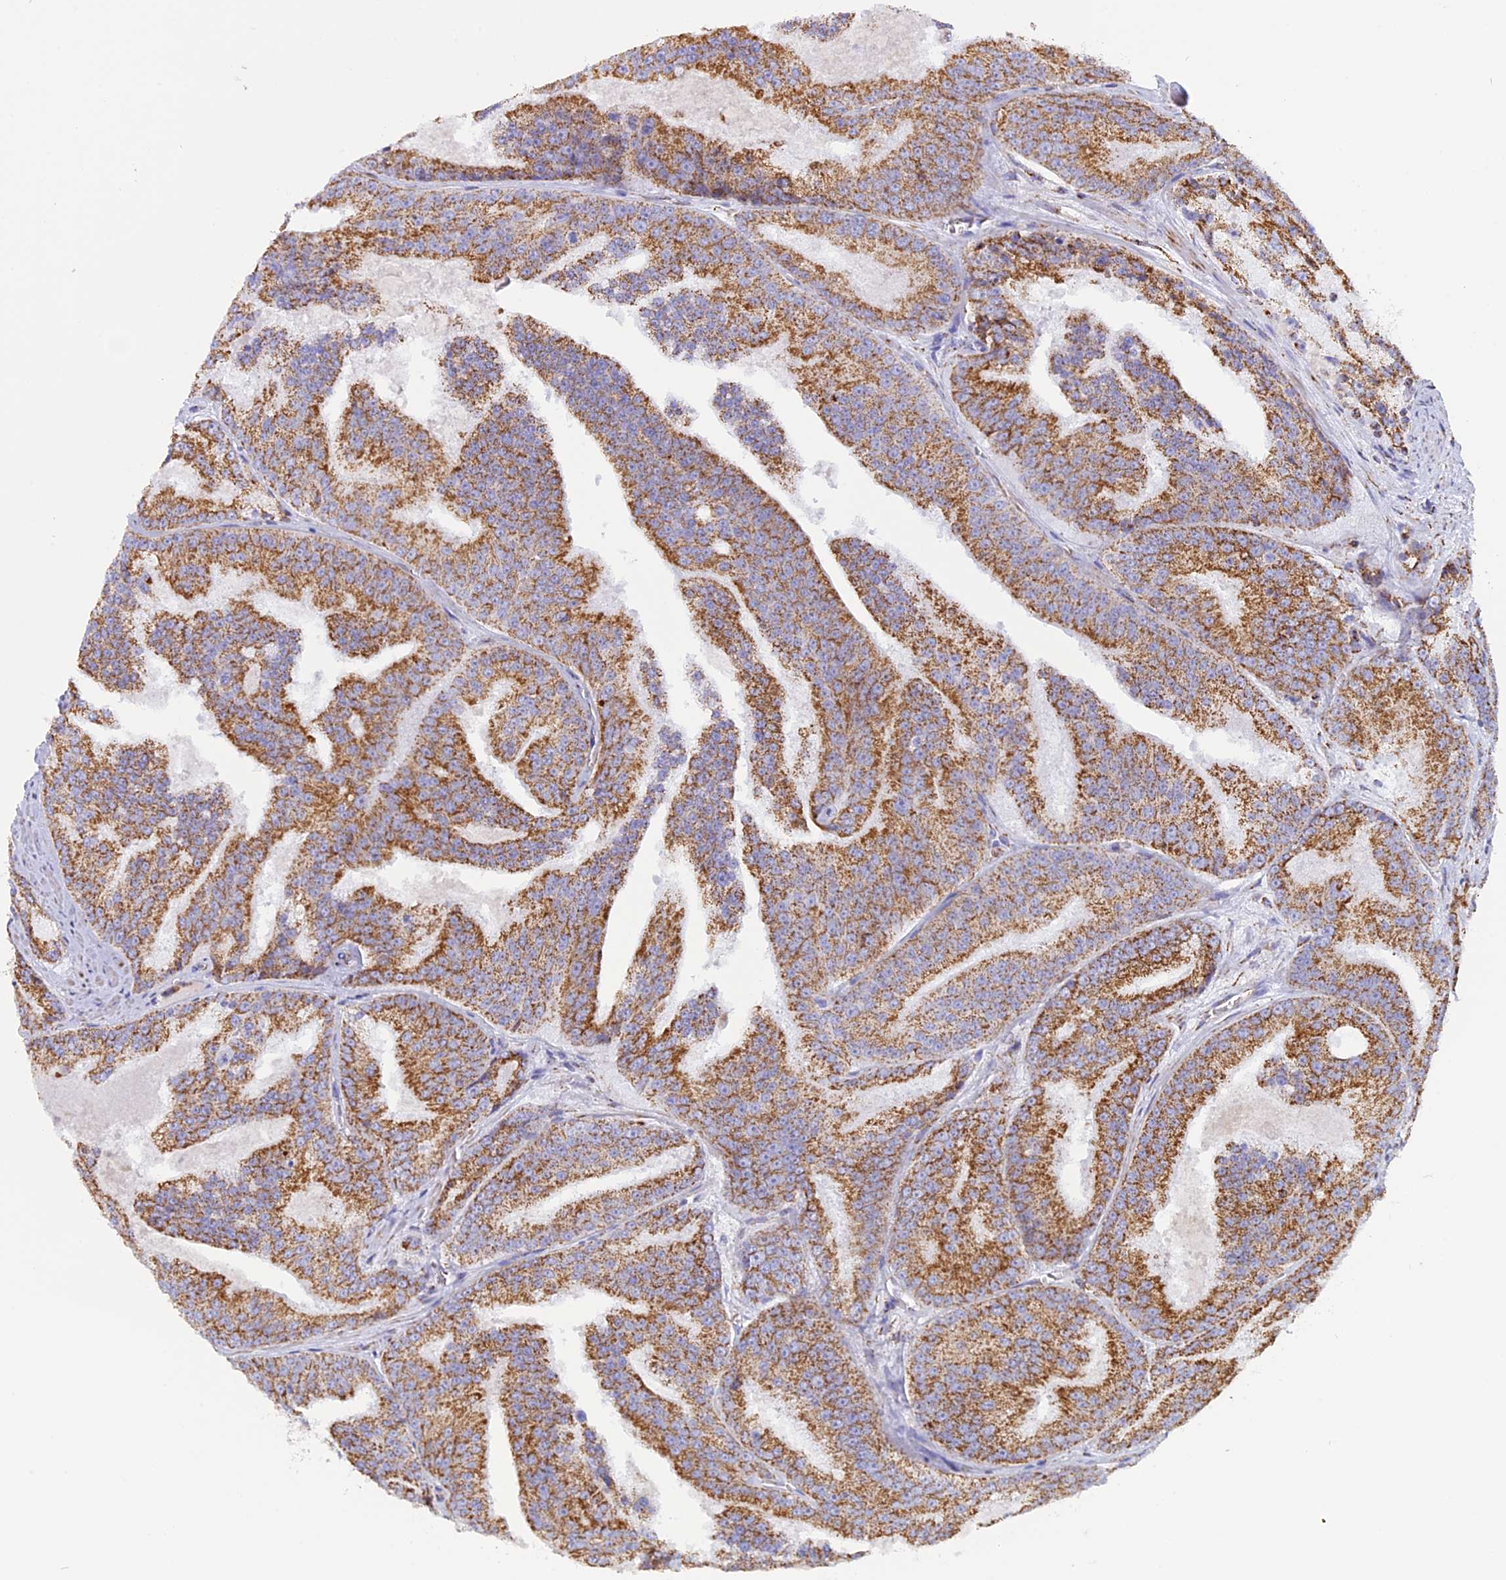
{"staining": {"intensity": "moderate", "quantity": ">75%", "location": "cytoplasmic/membranous"}, "tissue": "prostate cancer", "cell_type": "Tumor cells", "image_type": "cancer", "snomed": [{"axis": "morphology", "description": "Adenocarcinoma, High grade"}, {"axis": "topography", "description": "Prostate"}], "caption": "A brown stain labels moderate cytoplasmic/membranous staining of a protein in adenocarcinoma (high-grade) (prostate) tumor cells.", "gene": "KCNG1", "patient": {"sex": "male", "age": 61}}